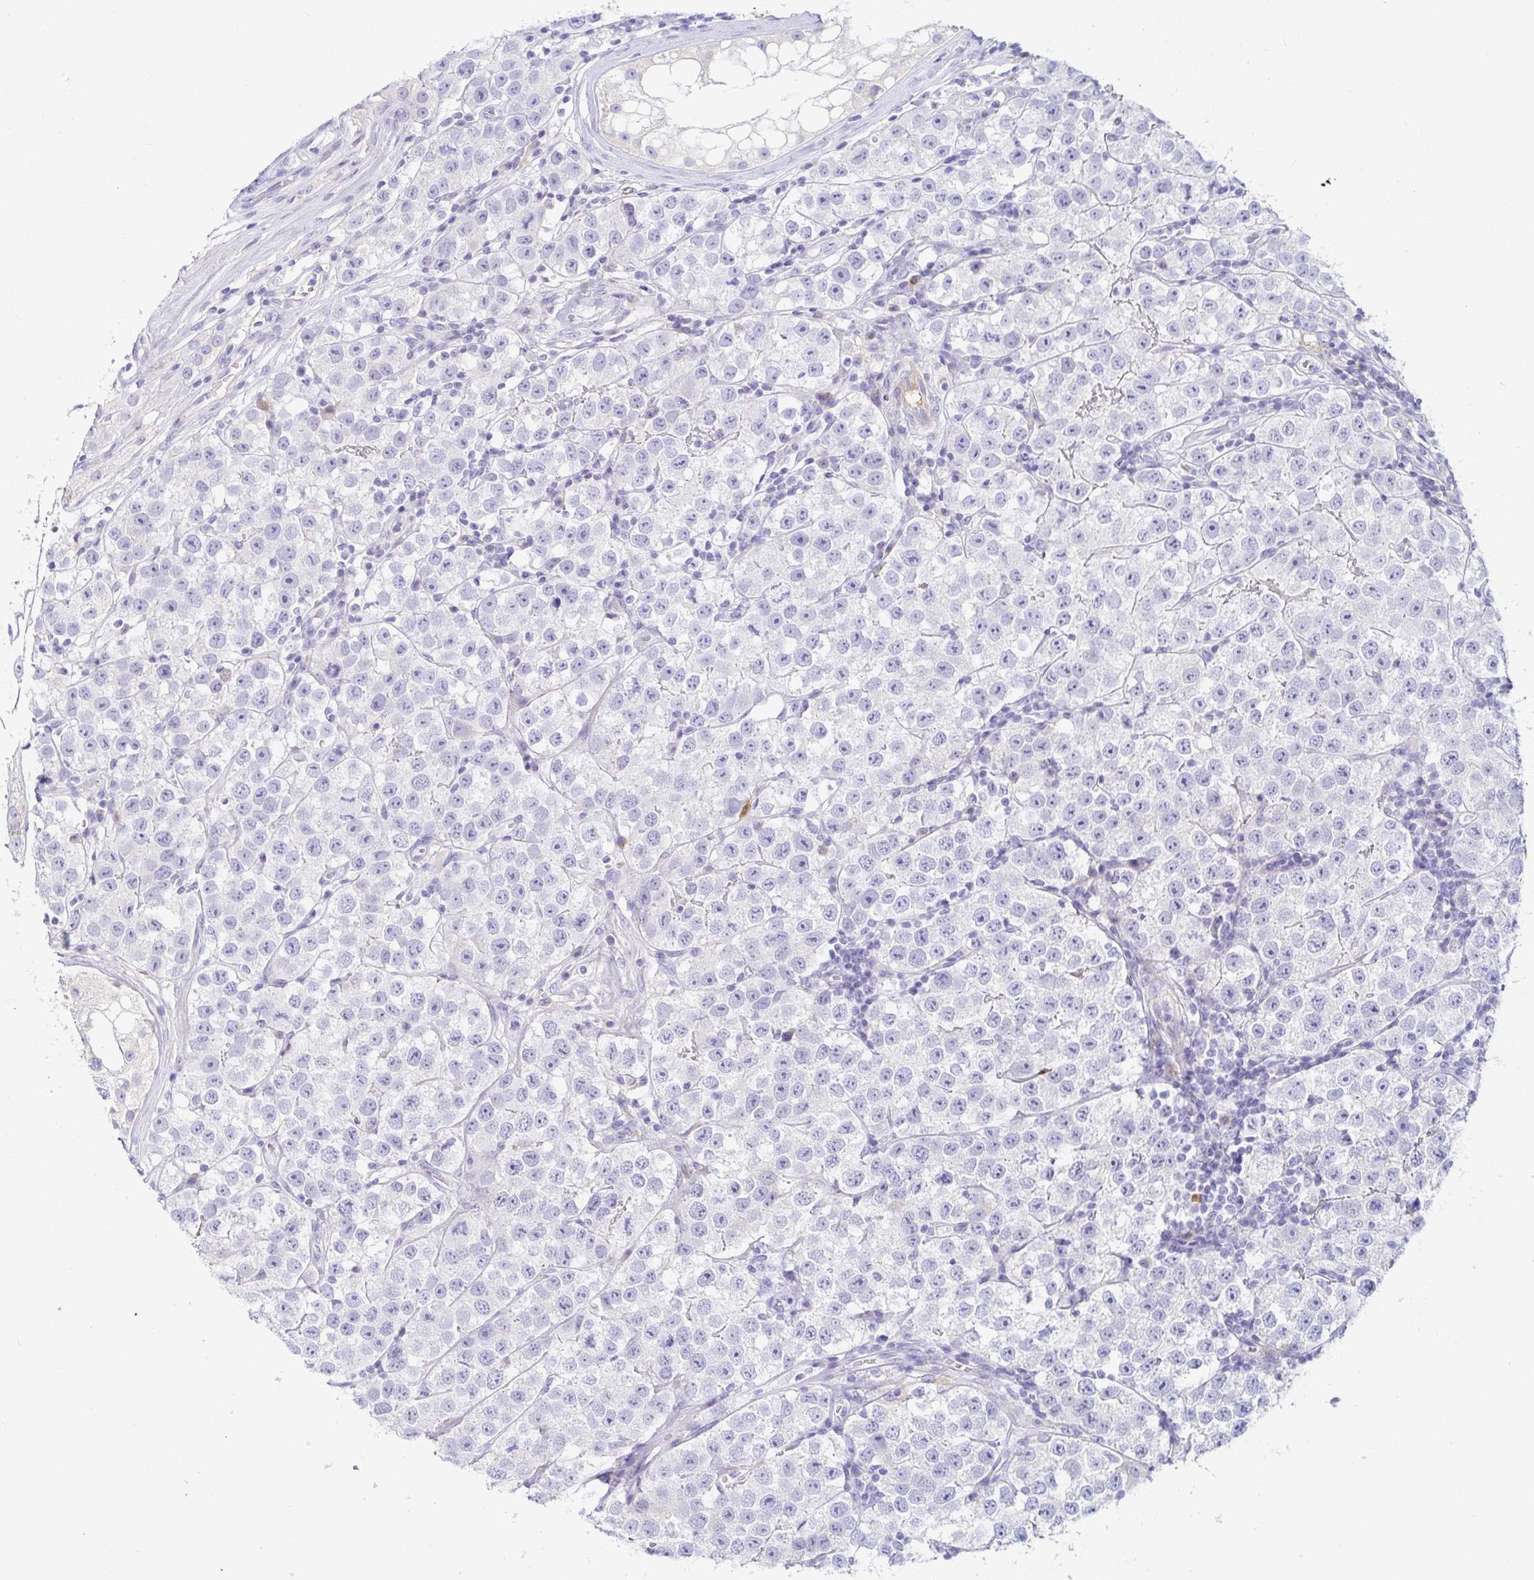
{"staining": {"intensity": "negative", "quantity": "none", "location": "none"}, "tissue": "testis cancer", "cell_type": "Tumor cells", "image_type": "cancer", "snomed": [{"axis": "morphology", "description": "Seminoma, NOS"}, {"axis": "topography", "description": "Testis"}], "caption": "This is an IHC histopathology image of human seminoma (testis). There is no expression in tumor cells.", "gene": "C4orf17", "patient": {"sex": "male", "age": 34}}